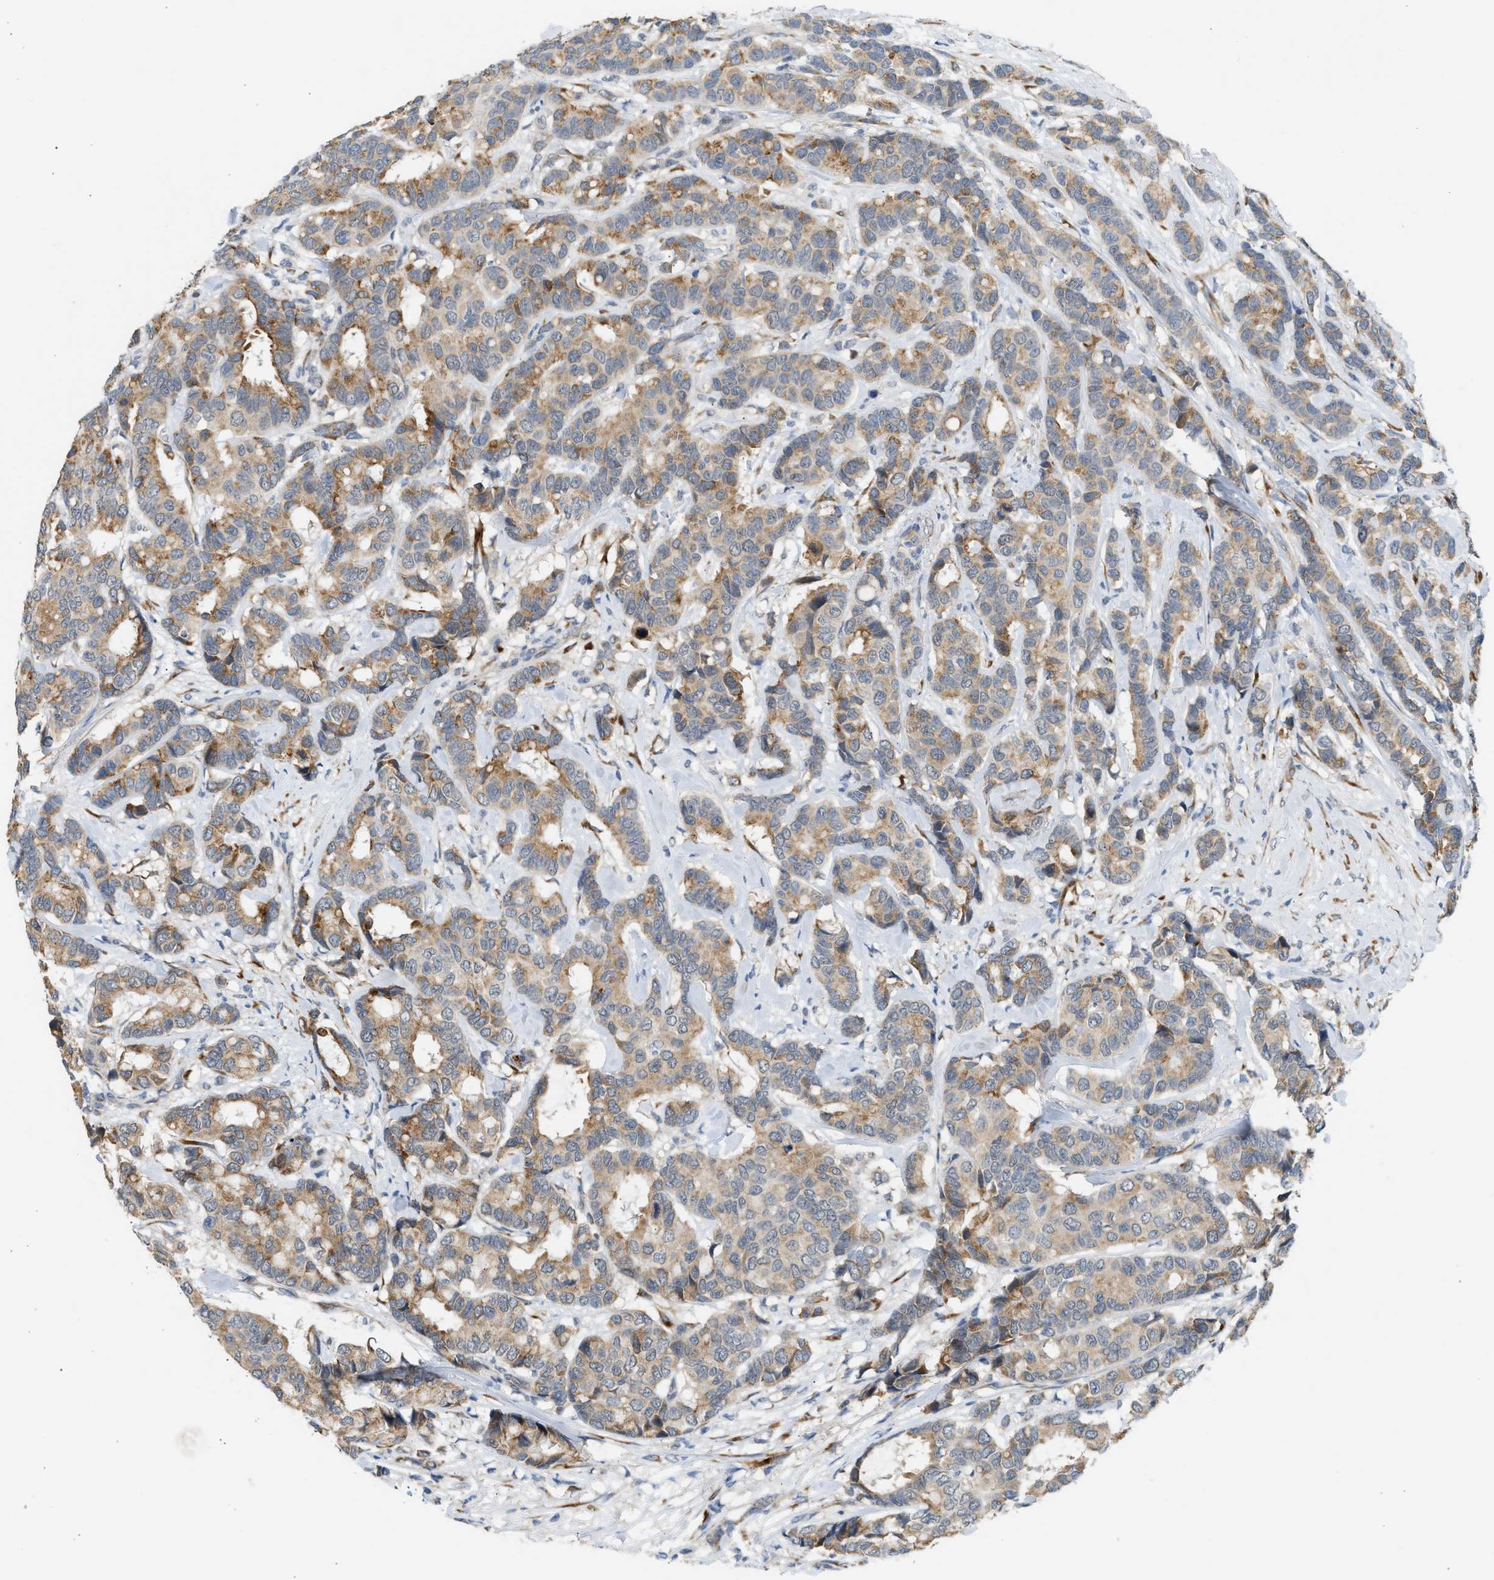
{"staining": {"intensity": "moderate", "quantity": ">75%", "location": "cytoplasmic/membranous"}, "tissue": "breast cancer", "cell_type": "Tumor cells", "image_type": "cancer", "snomed": [{"axis": "morphology", "description": "Duct carcinoma"}, {"axis": "topography", "description": "Breast"}], "caption": "This image shows immunohistochemistry (IHC) staining of human breast cancer, with medium moderate cytoplasmic/membranous positivity in about >75% of tumor cells.", "gene": "KCNC2", "patient": {"sex": "female", "age": 87}}